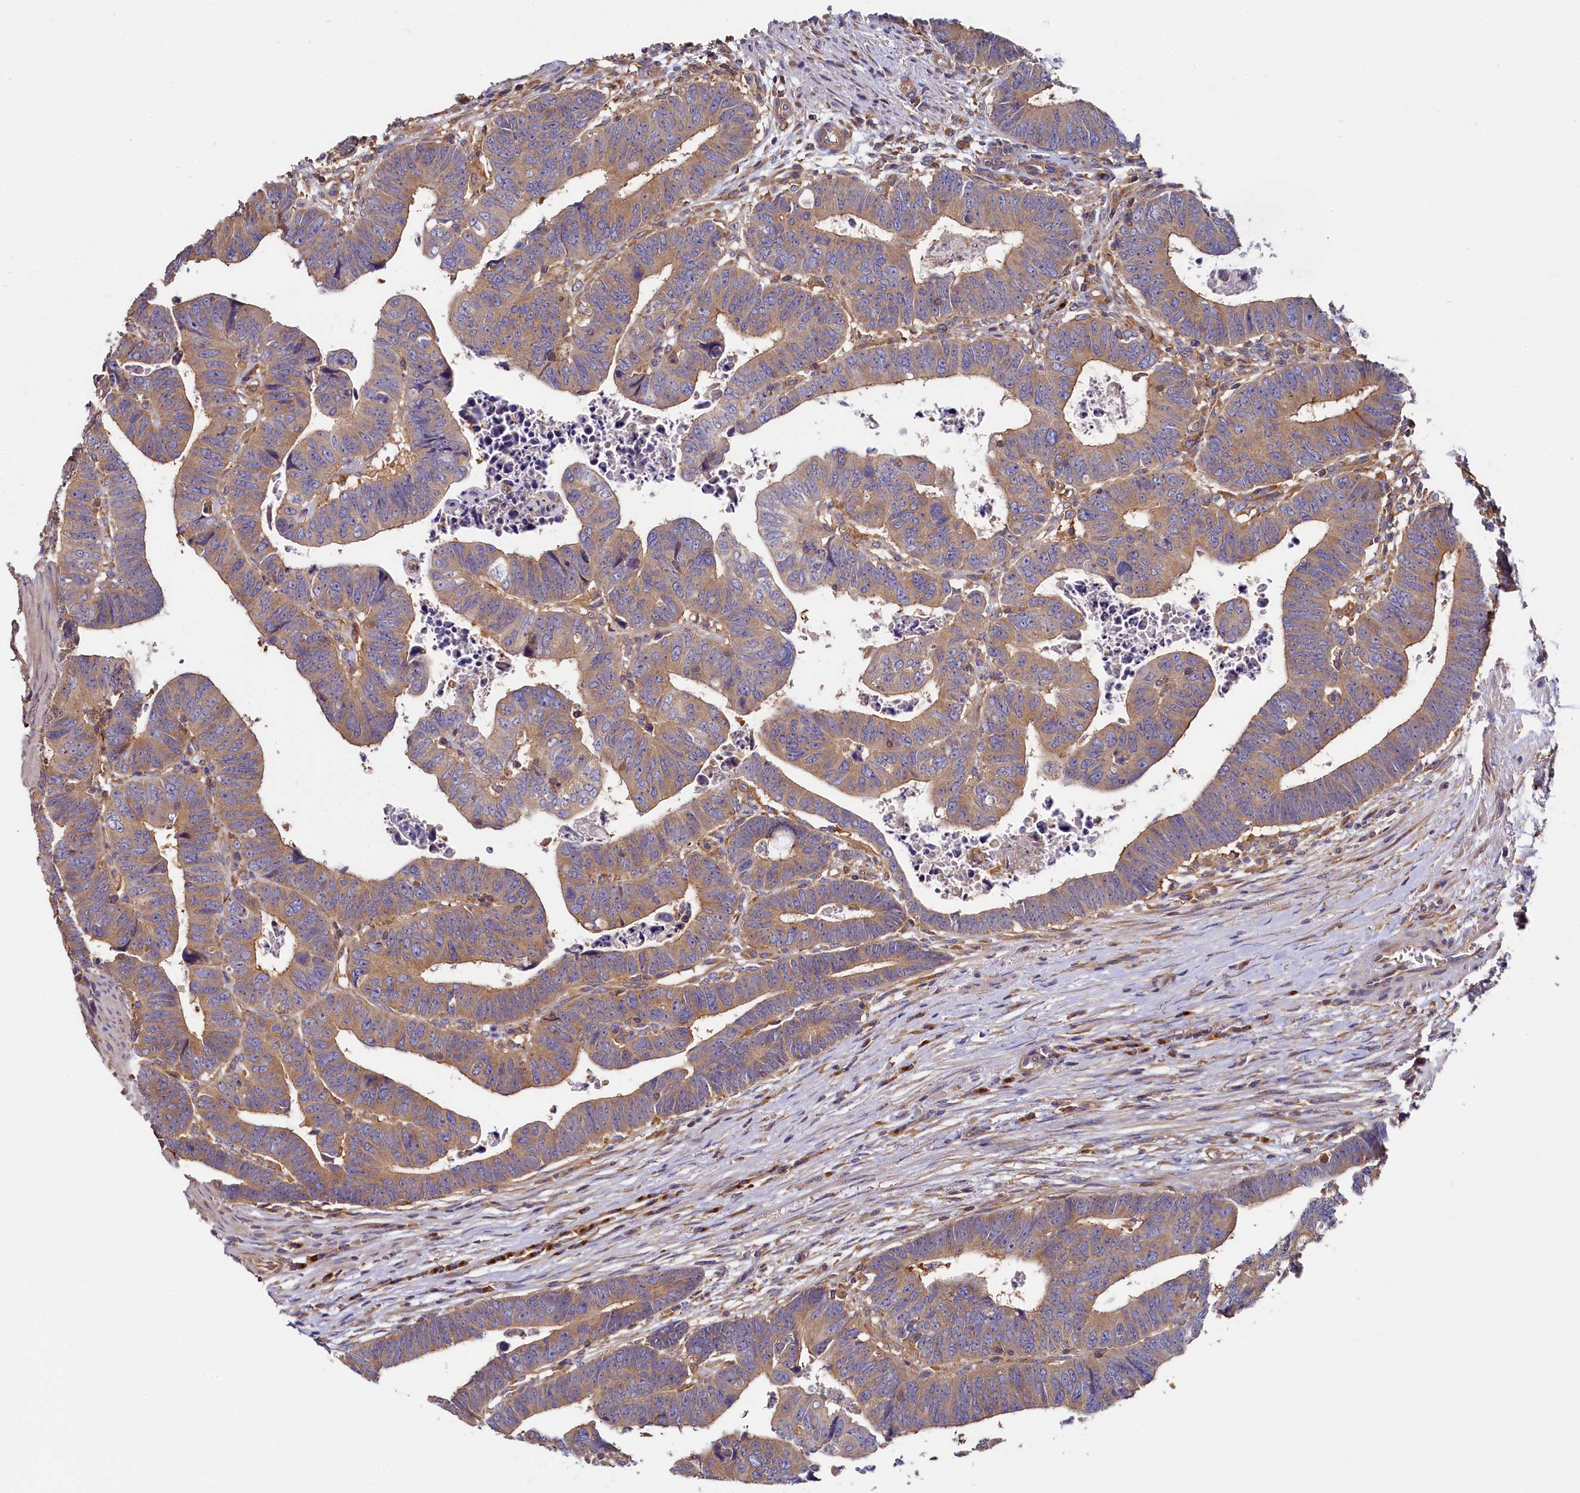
{"staining": {"intensity": "weak", "quantity": ">75%", "location": "cytoplasmic/membranous"}, "tissue": "colorectal cancer", "cell_type": "Tumor cells", "image_type": "cancer", "snomed": [{"axis": "morphology", "description": "Normal tissue, NOS"}, {"axis": "morphology", "description": "Adenocarcinoma, NOS"}, {"axis": "topography", "description": "Rectum"}], "caption": "Immunohistochemical staining of colorectal cancer demonstrates low levels of weak cytoplasmic/membranous protein expression in about >75% of tumor cells.", "gene": "PPIP5K1", "patient": {"sex": "female", "age": 65}}